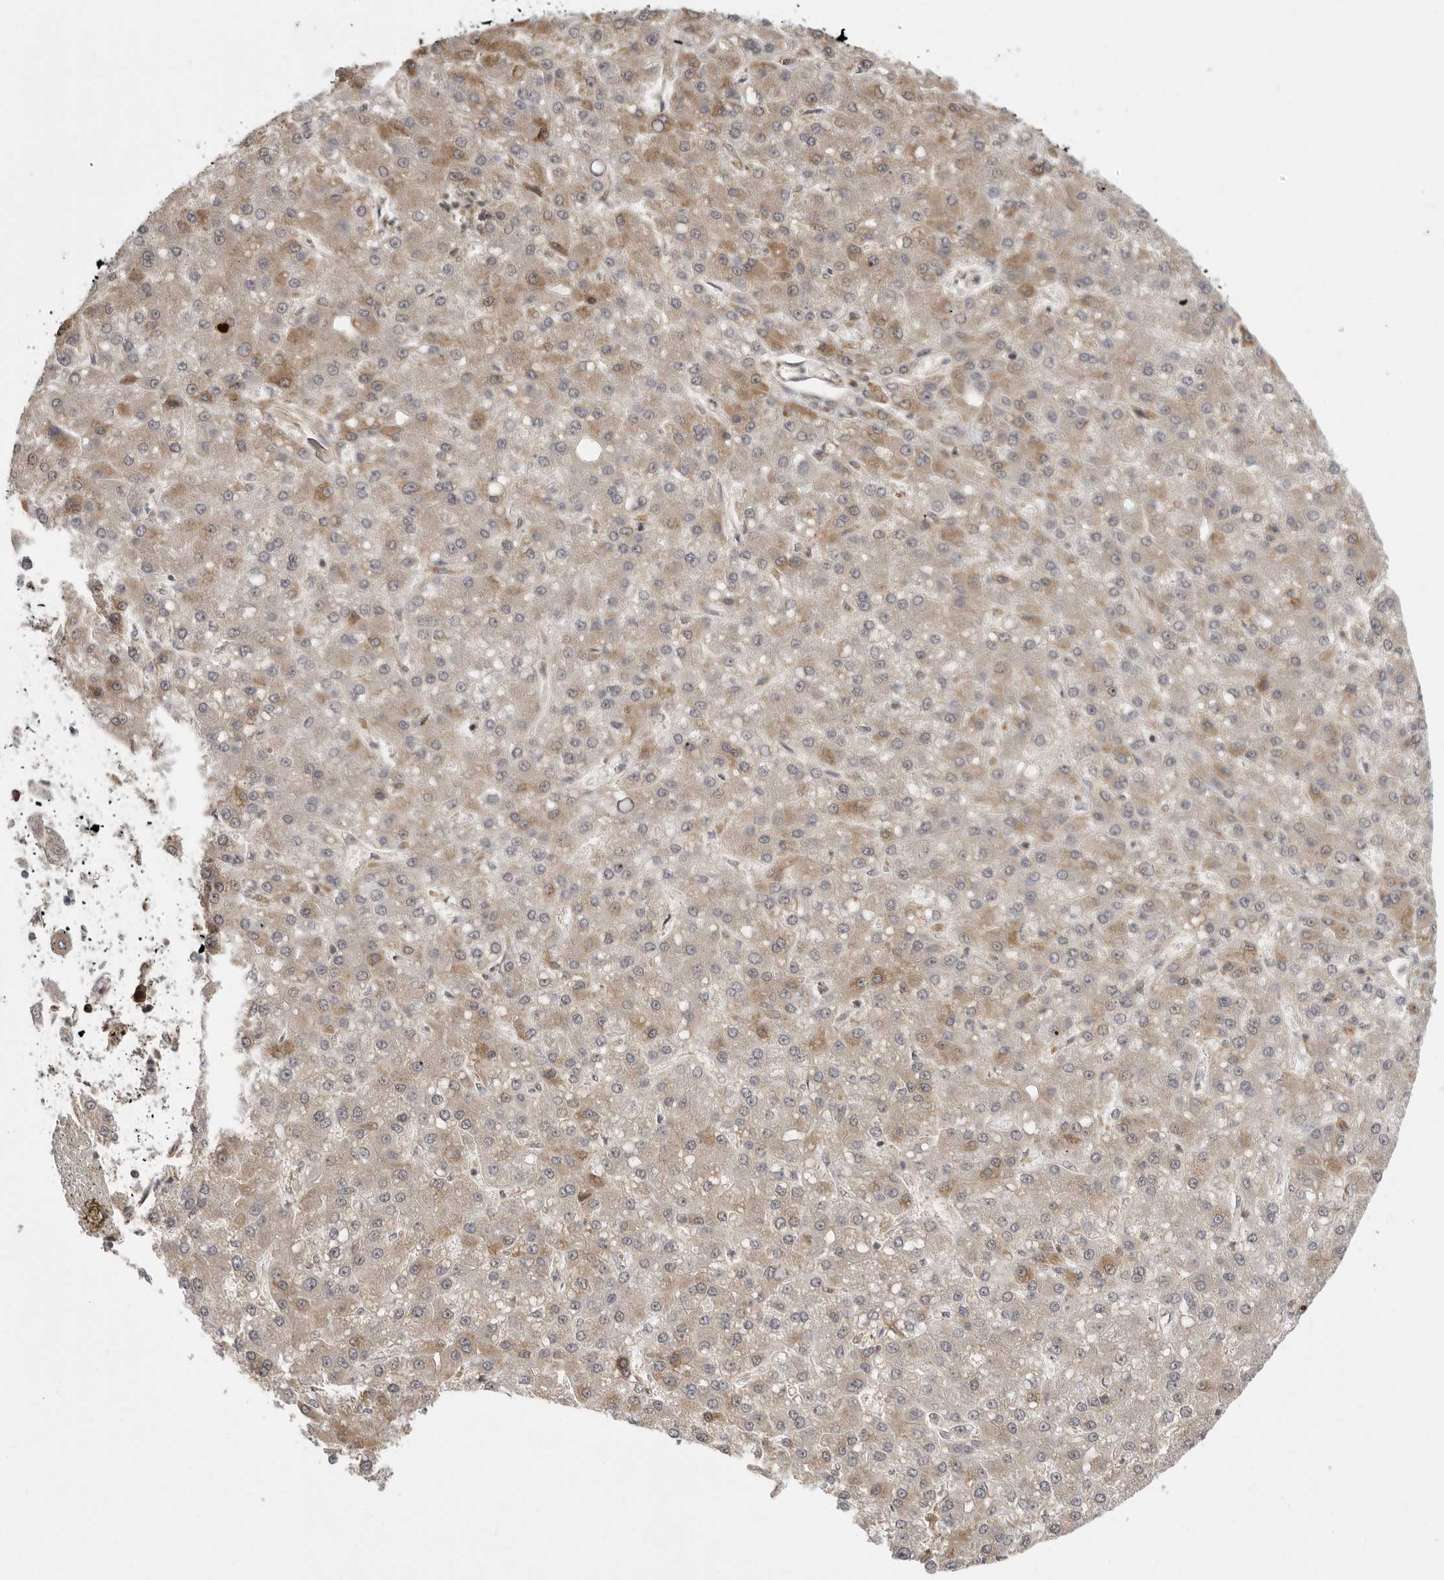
{"staining": {"intensity": "moderate", "quantity": "25%-75%", "location": "cytoplasmic/membranous"}, "tissue": "liver cancer", "cell_type": "Tumor cells", "image_type": "cancer", "snomed": [{"axis": "morphology", "description": "Carcinoma, Hepatocellular, NOS"}, {"axis": "topography", "description": "Liver"}], "caption": "Human hepatocellular carcinoma (liver) stained with a protein marker demonstrates moderate staining in tumor cells.", "gene": "PRRC2A", "patient": {"sex": "male", "age": 67}}